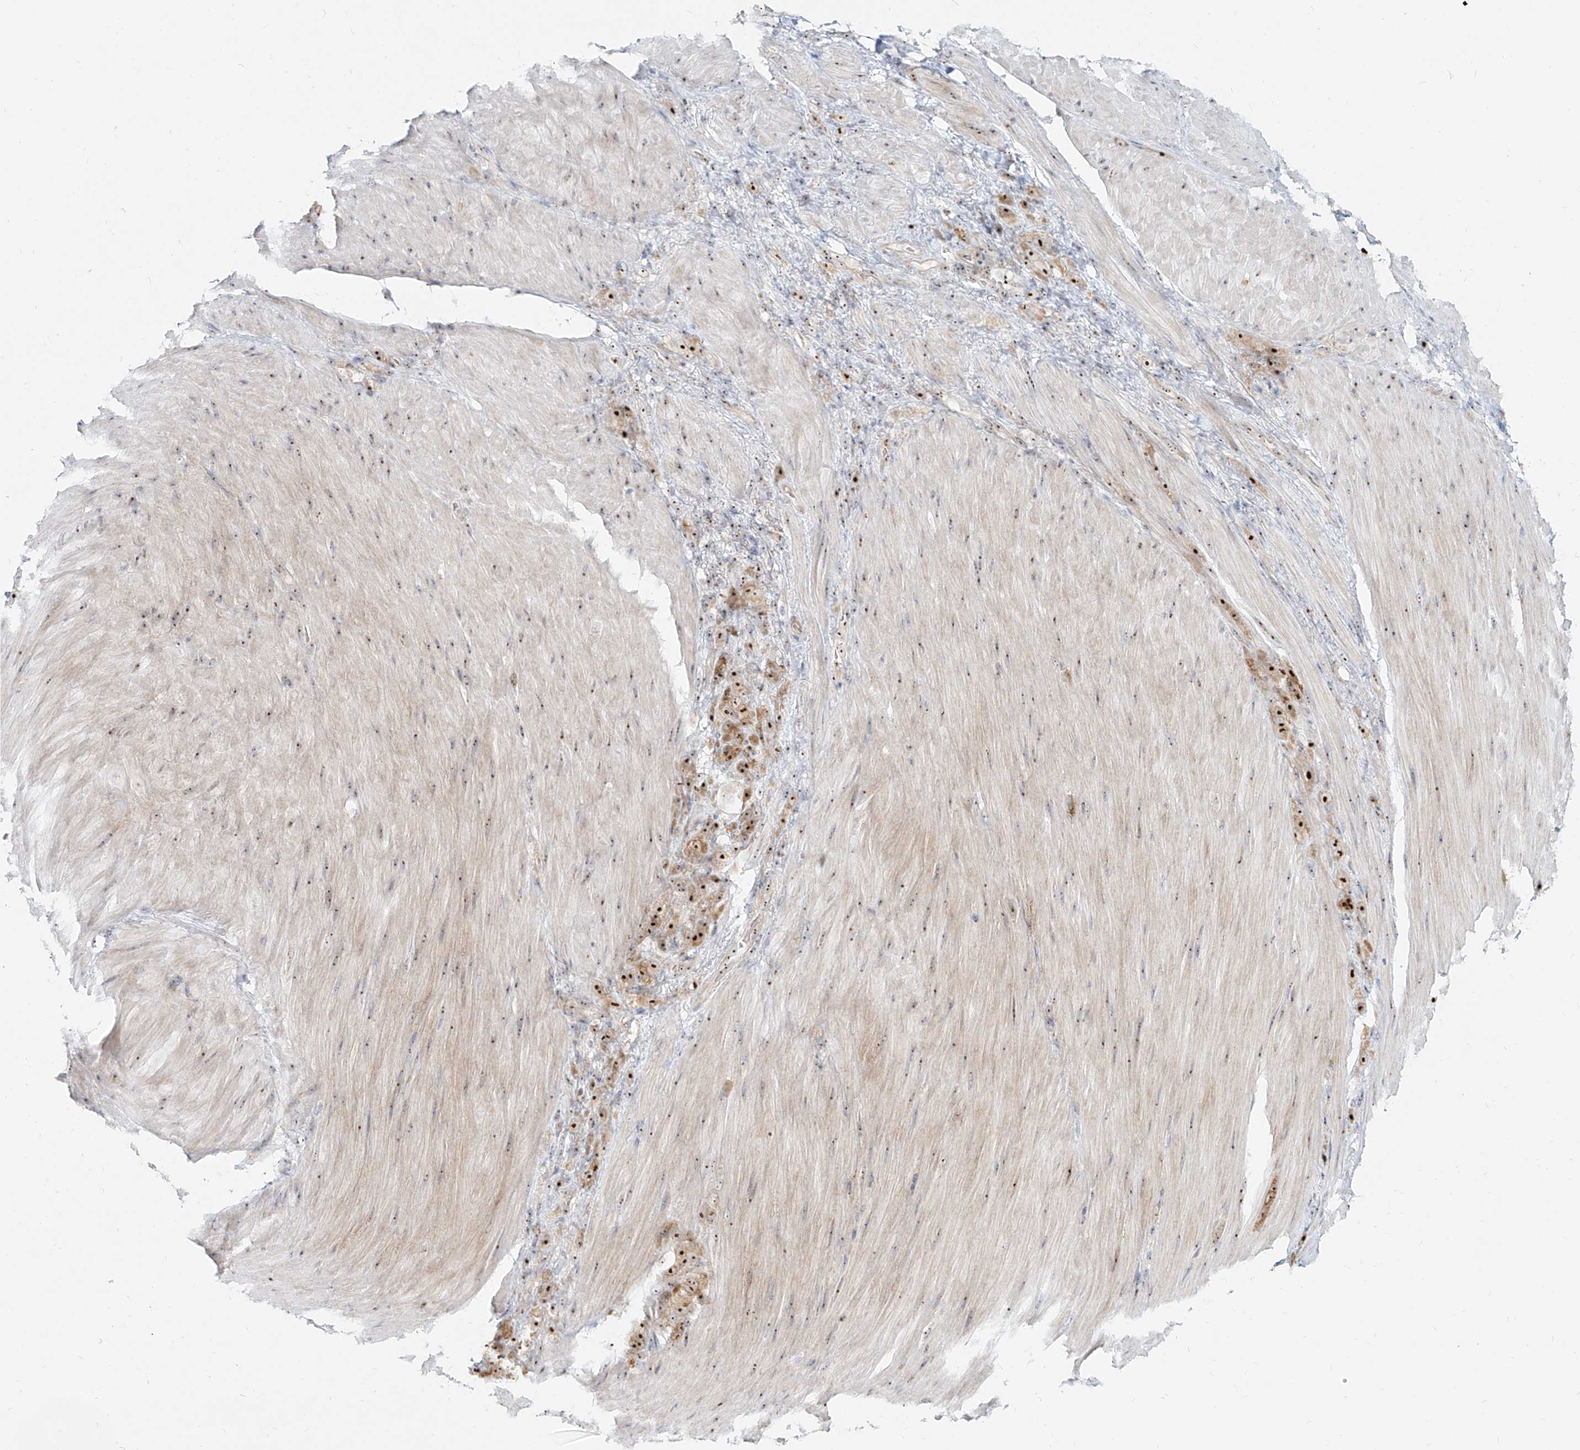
{"staining": {"intensity": "strong", "quantity": ">75%", "location": "cytoplasmic/membranous,nuclear"}, "tissue": "stomach cancer", "cell_type": "Tumor cells", "image_type": "cancer", "snomed": [{"axis": "morphology", "description": "Normal tissue, NOS"}, {"axis": "morphology", "description": "Adenocarcinoma, NOS"}, {"axis": "topography", "description": "Stomach"}], "caption": "Strong cytoplasmic/membranous and nuclear staining is appreciated in approximately >75% of tumor cells in stomach cancer. The protein of interest is shown in brown color, while the nuclei are stained blue.", "gene": "BYSL", "patient": {"sex": "male", "age": 82}}